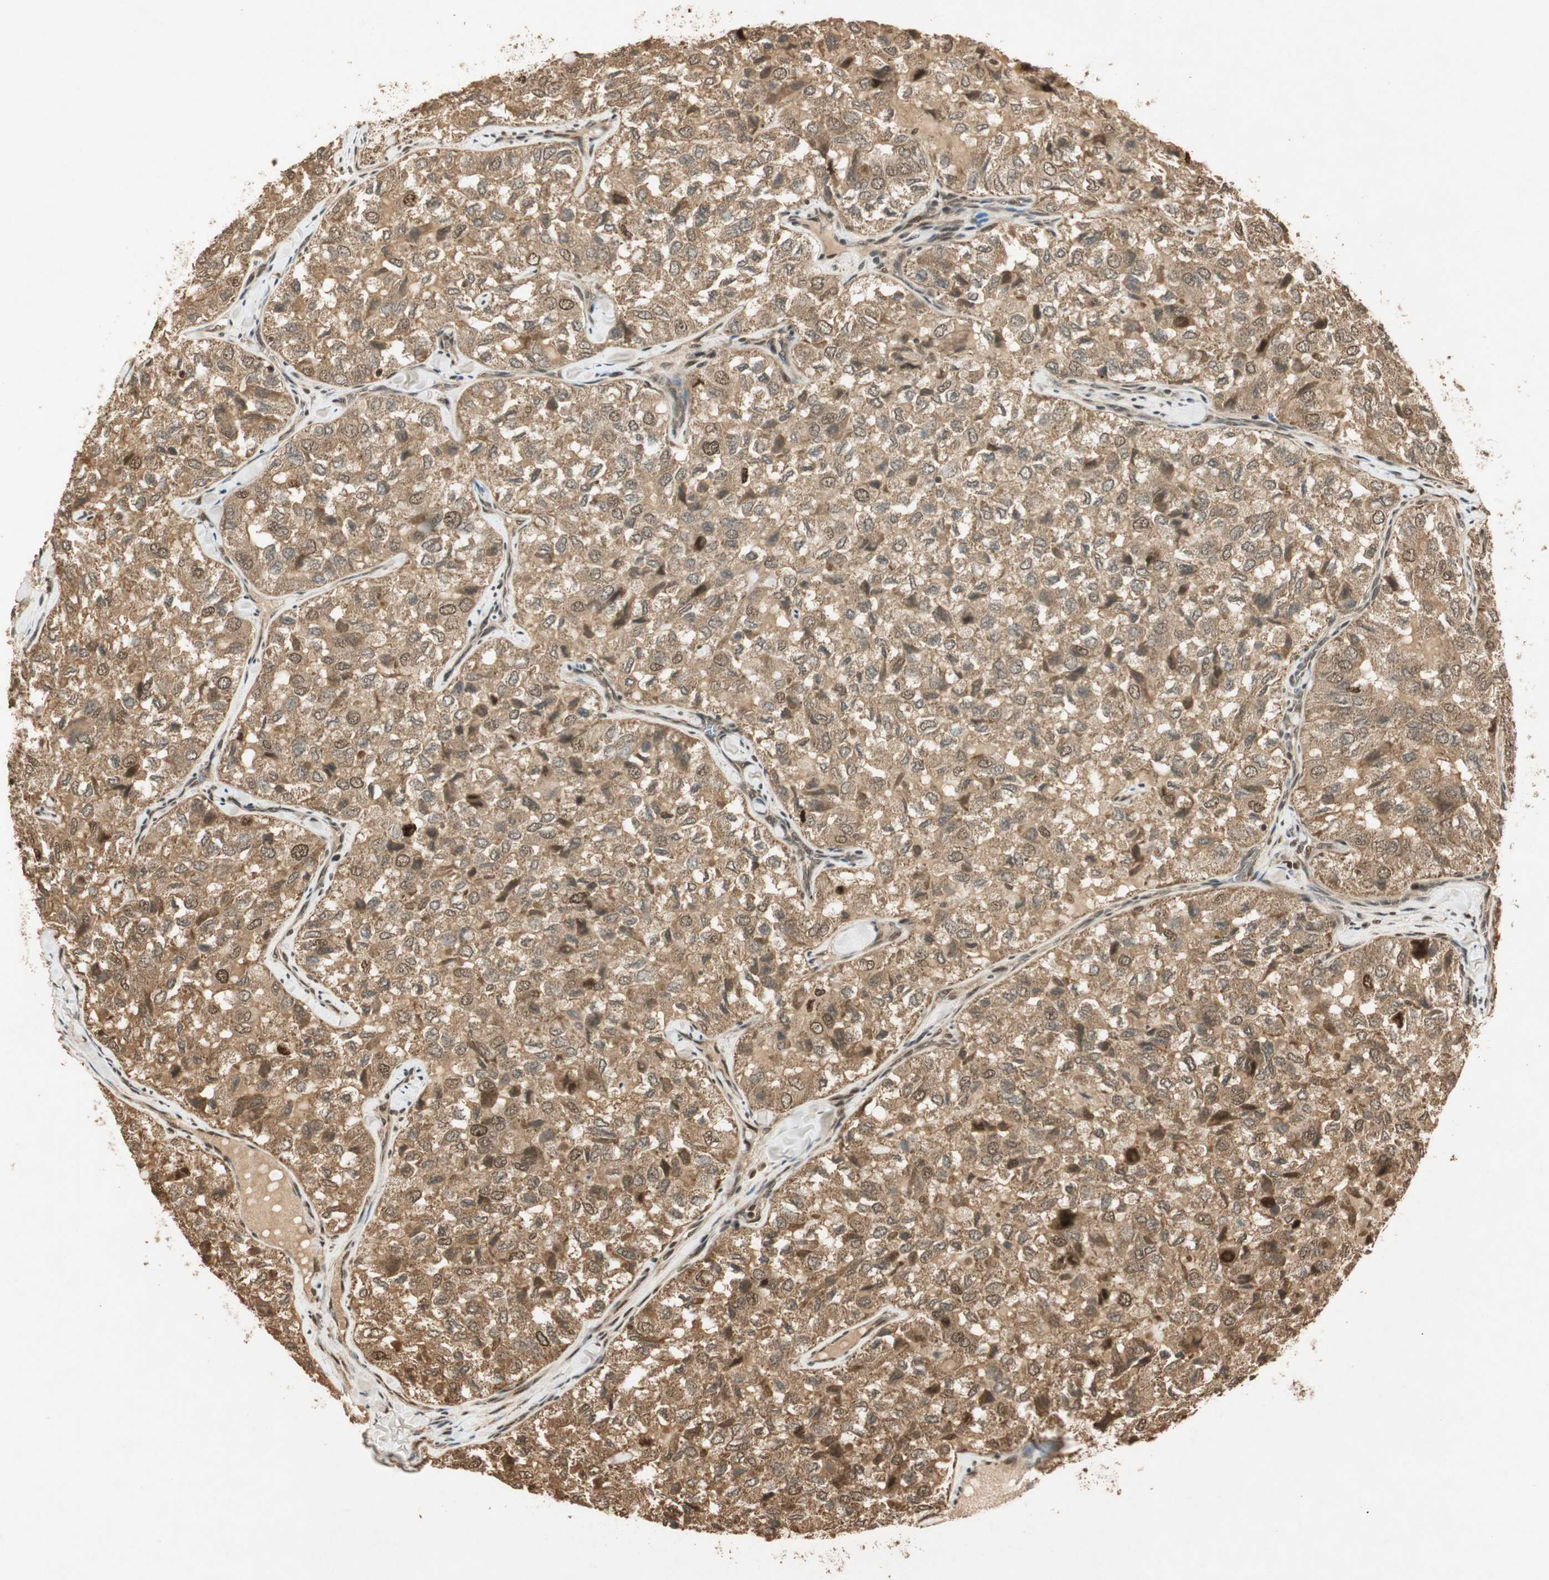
{"staining": {"intensity": "moderate", "quantity": ">75%", "location": "cytoplasmic/membranous"}, "tissue": "thyroid cancer", "cell_type": "Tumor cells", "image_type": "cancer", "snomed": [{"axis": "morphology", "description": "Follicular adenoma carcinoma, NOS"}, {"axis": "topography", "description": "Thyroid gland"}], "caption": "Immunohistochemical staining of human follicular adenoma carcinoma (thyroid) displays medium levels of moderate cytoplasmic/membranous protein expression in approximately >75% of tumor cells. Using DAB (brown) and hematoxylin (blue) stains, captured at high magnification using brightfield microscopy.", "gene": "RPA3", "patient": {"sex": "male", "age": 75}}